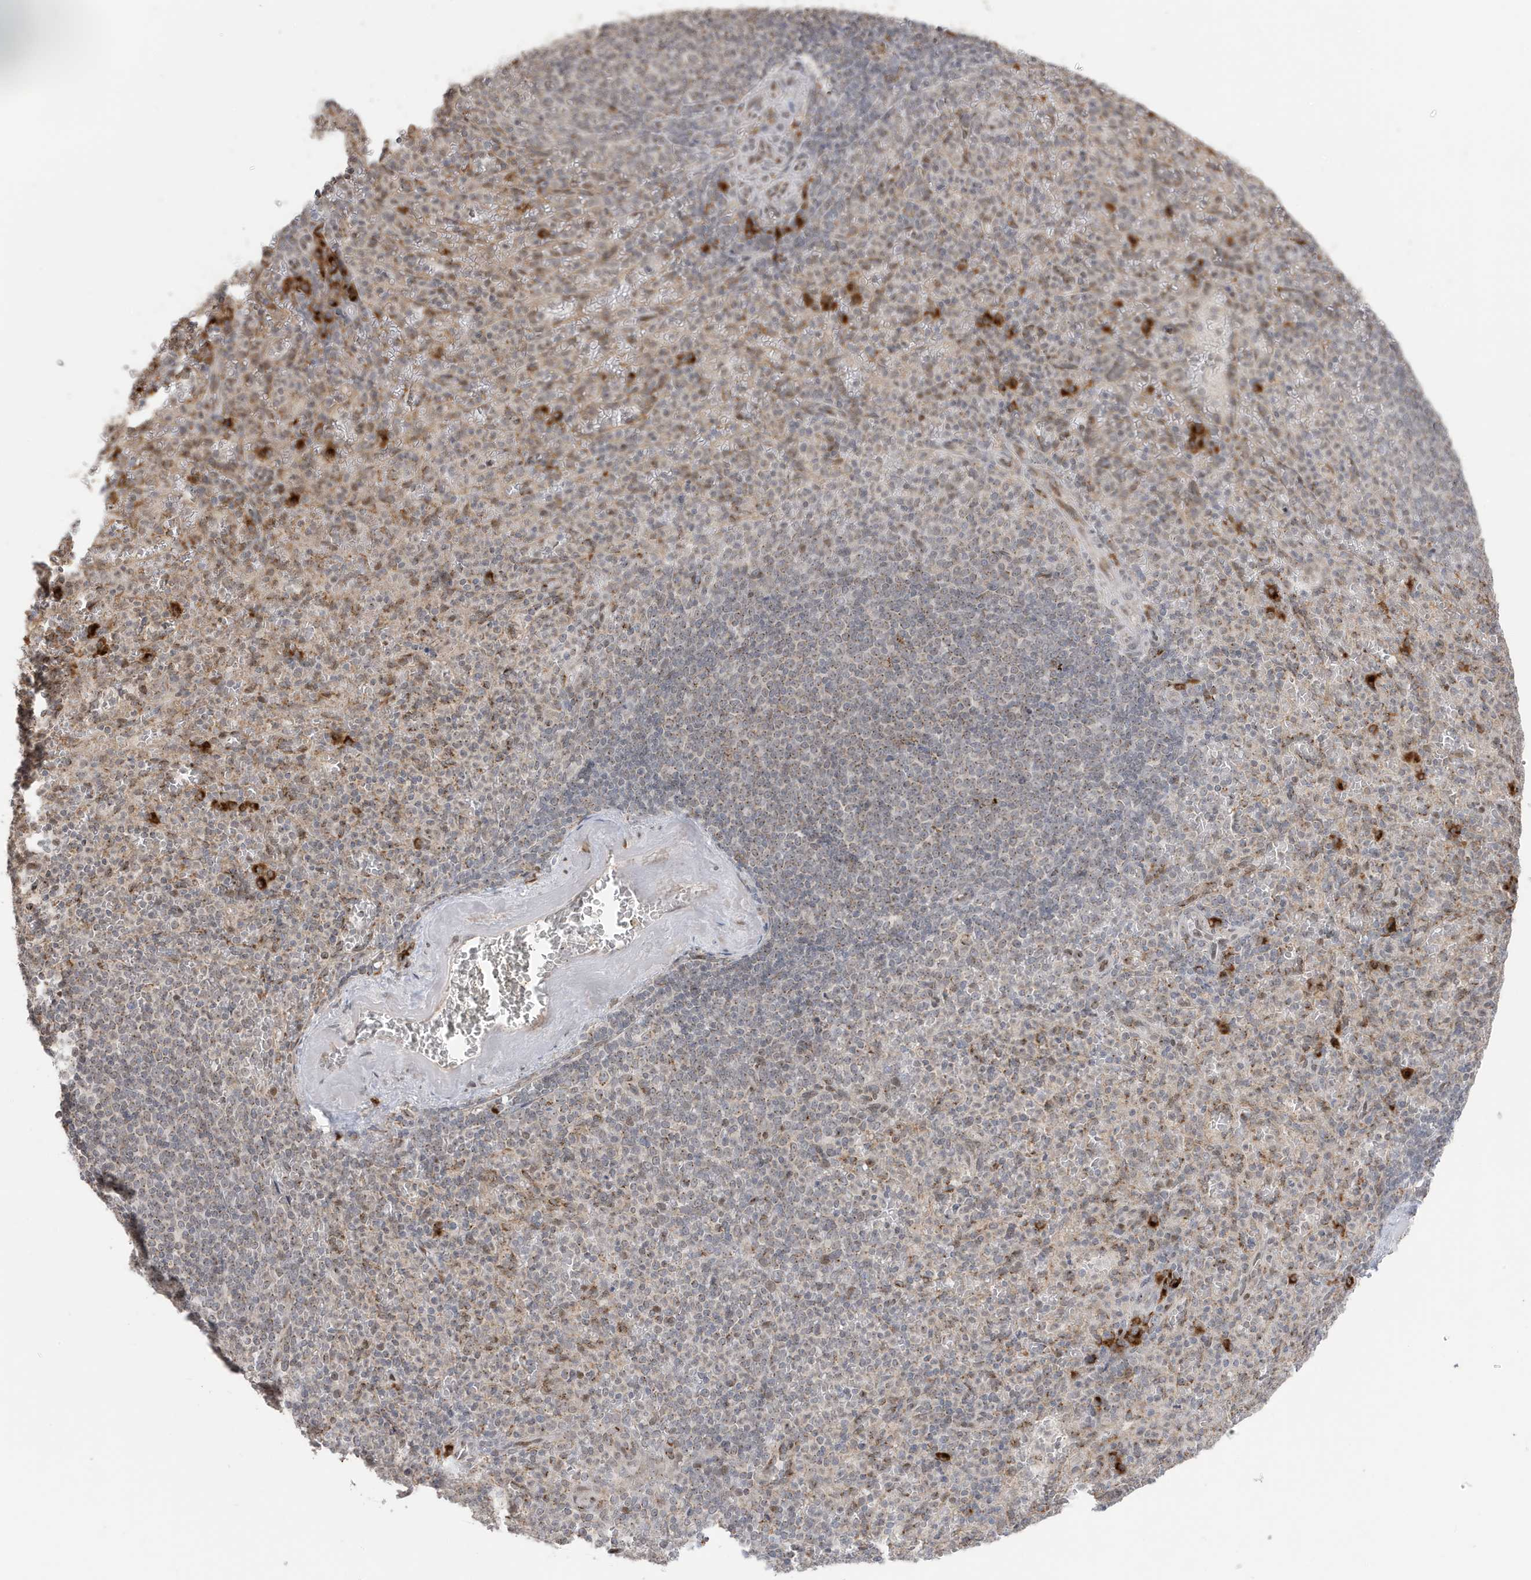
{"staining": {"intensity": "moderate", "quantity": "25%-75%", "location": "cytoplasmic/membranous"}, "tissue": "spleen", "cell_type": "Cells in red pulp", "image_type": "normal", "snomed": [{"axis": "morphology", "description": "Normal tissue, NOS"}, {"axis": "topography", "description": "Spleen"}], "caption": "Immunohistochemistry (IHC) (DAB (3,3'-diaminobenzidine)) staining of unremarkable human spleen shows moderate cytoplasmic/membranous protein expression in about 25%-75% of cells in red pulp. (DAB (3,3'-diaminobenzidine) = brown stain, brightfield microscopy at high magnification).", "gene": "RER1", "patient": {"sex": "female", "age": 74}}